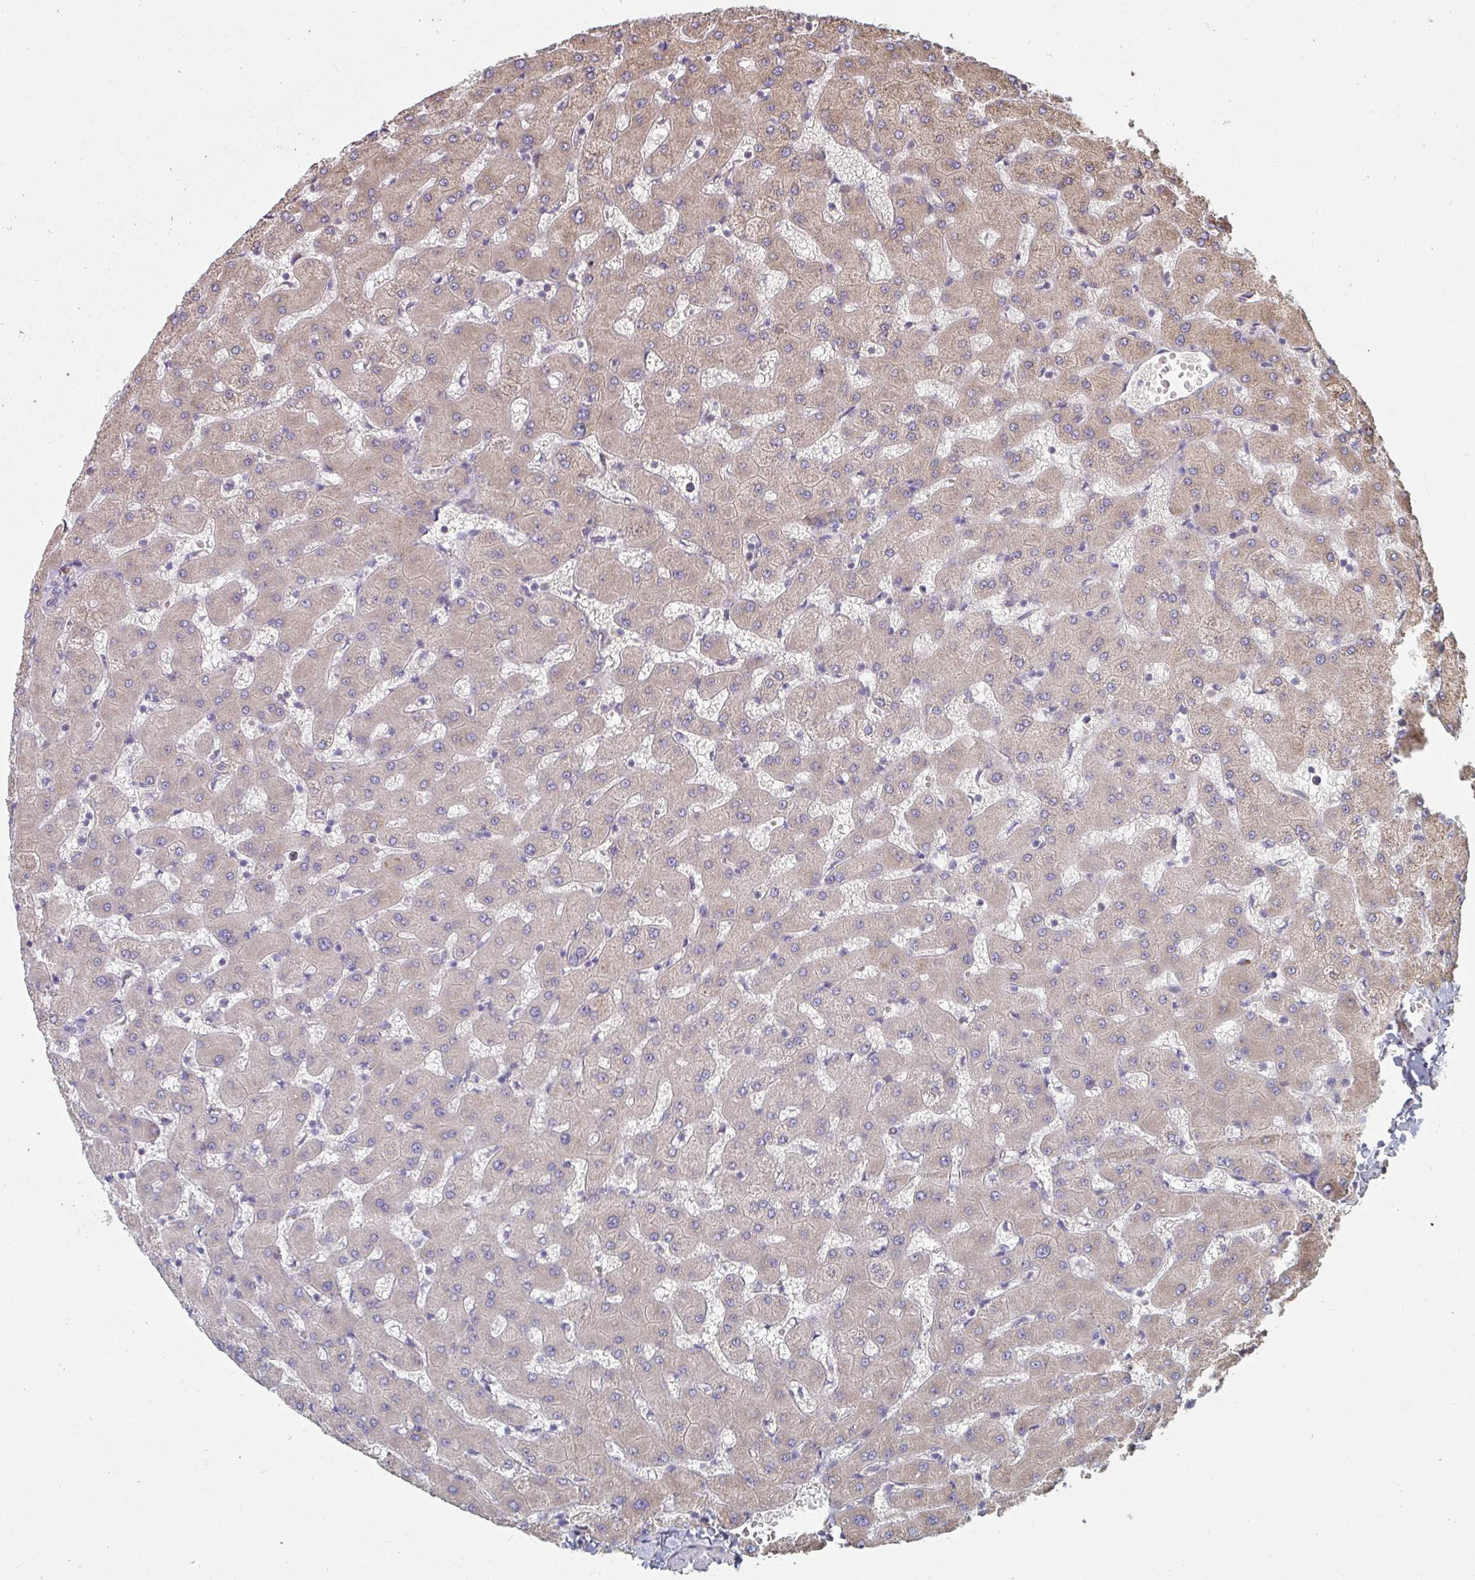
{"staining": {"intensity": "moderate", "quantity": ">75%", "location": "cytoplasmic/membranous"}, "tissue": "liver", "cell_type": "Cholangiocytes", "image_type": "normal", "snomed": [{"axis": "morphology", "description": "Normal tissue, NOS"}, {"axis": "topography", "description": "Liver"}], "caption": "IHC photomicrograph of normal liver: liver stained using IHC displays medium levels of moderate protein expression localized specifically in the cytoplasmic/membranous of cholangiocytes, appearing as a cytoplasmic/membranous brown color.", "gene": "ZFYVE28", "patient": {"sex": "female", "age": 63}}